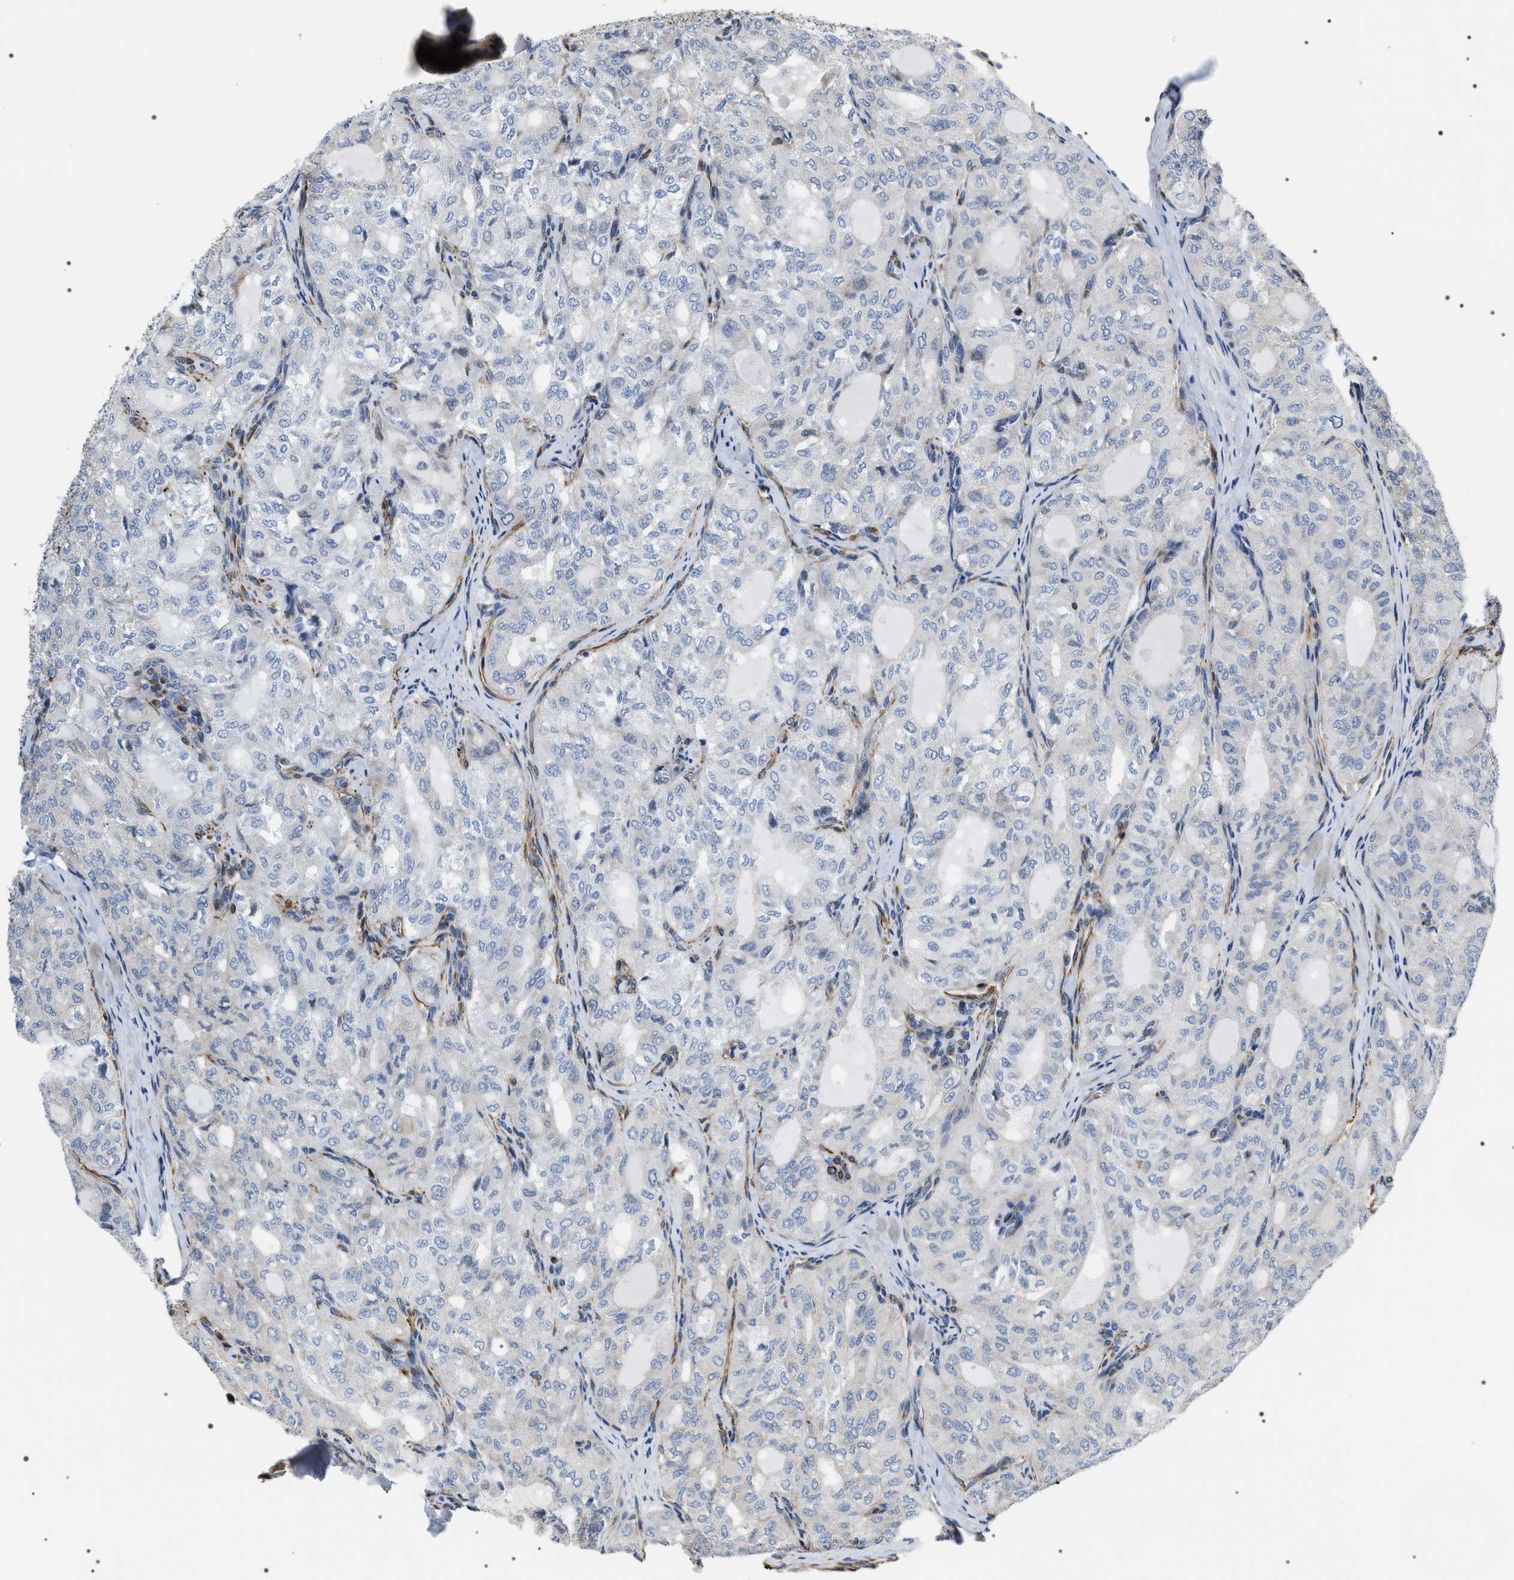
{"staining": {"intensity": "negative", "quantity": "none", "location": "none"}, "tissue": "thyroid cancer", "cell_type": "Tumor cells", "image_type": "cancer", "snomed": [{"axis": "morphology", "description": "Follicular adenoma carcinoma, NOS"}, {"axis": "topography", "description": "Thyroid gland"}], "caption": "The image demonstrates no staining of tumor cells in follicular adenoma carcinoma (thyroid). (DAB IHC with hematoxylin counter stain).", "gene": "PKD1L1", "patient": {"sex": "male", "age": 75}}